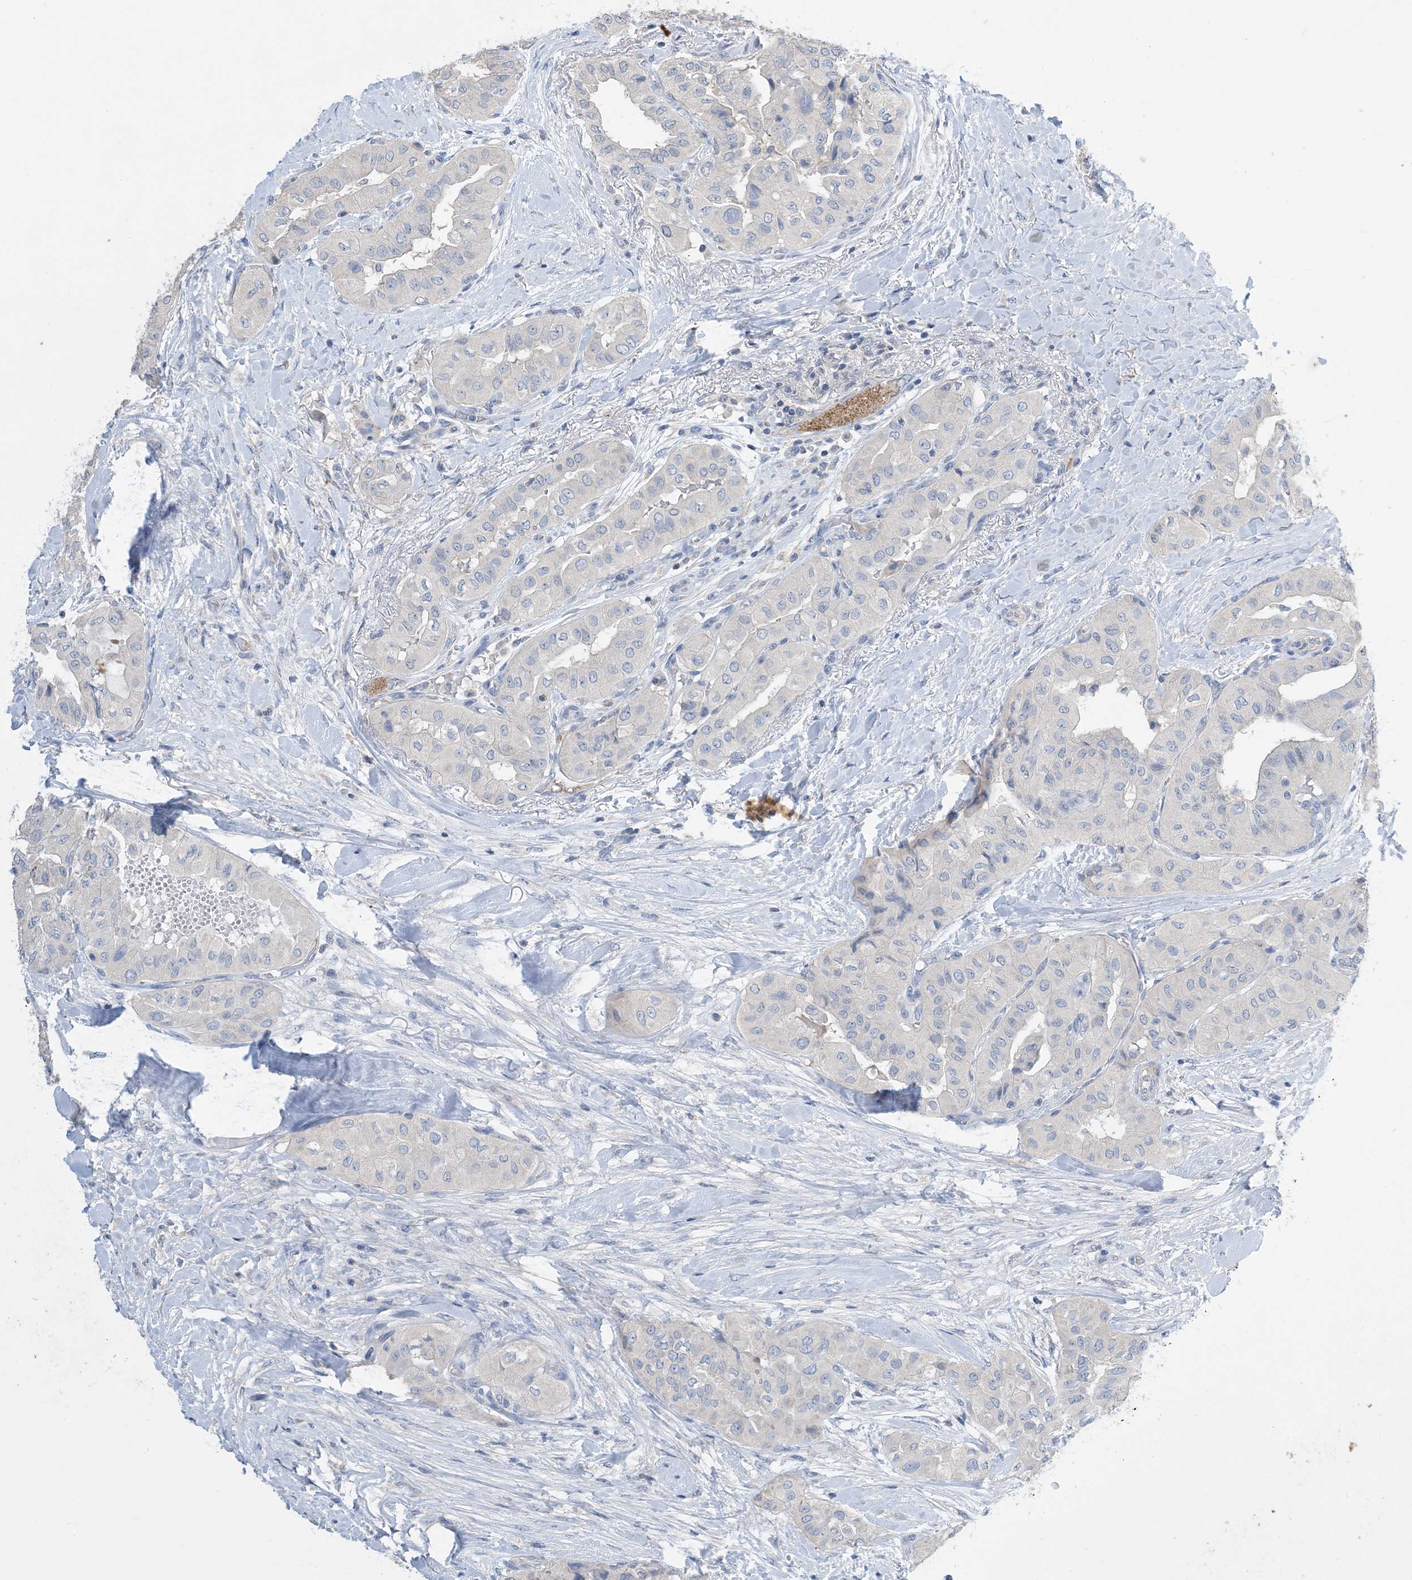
{"staining": {"intensity": "negative", "quantity": "none", "location": "none"}, "tissue": "thyroid cancer", "cell_type": "Tumor cells", "image_type": "cancer", "snomed": [{"axis": "morphology", "description": "Papillary adenocarcinoma, NOS"}, {"axis": "topography", "description": "Thyroid gland"}], "caption": "High magnification brightfield microscopy of thyroid papillary adenocarcinoma stained with DAB (3,3'-diaminobenzidine) (brown) and counterstained with hematoxylin (blue): tumor cells show no significant positivity. The staining was performed using DAB to visualize the protein expression in brown, while the nuclei were stained in blue with hematoxylin (Magnification: 20x).", "gene": "KPRP", "patient": {"sex": "female", "age": 59}}